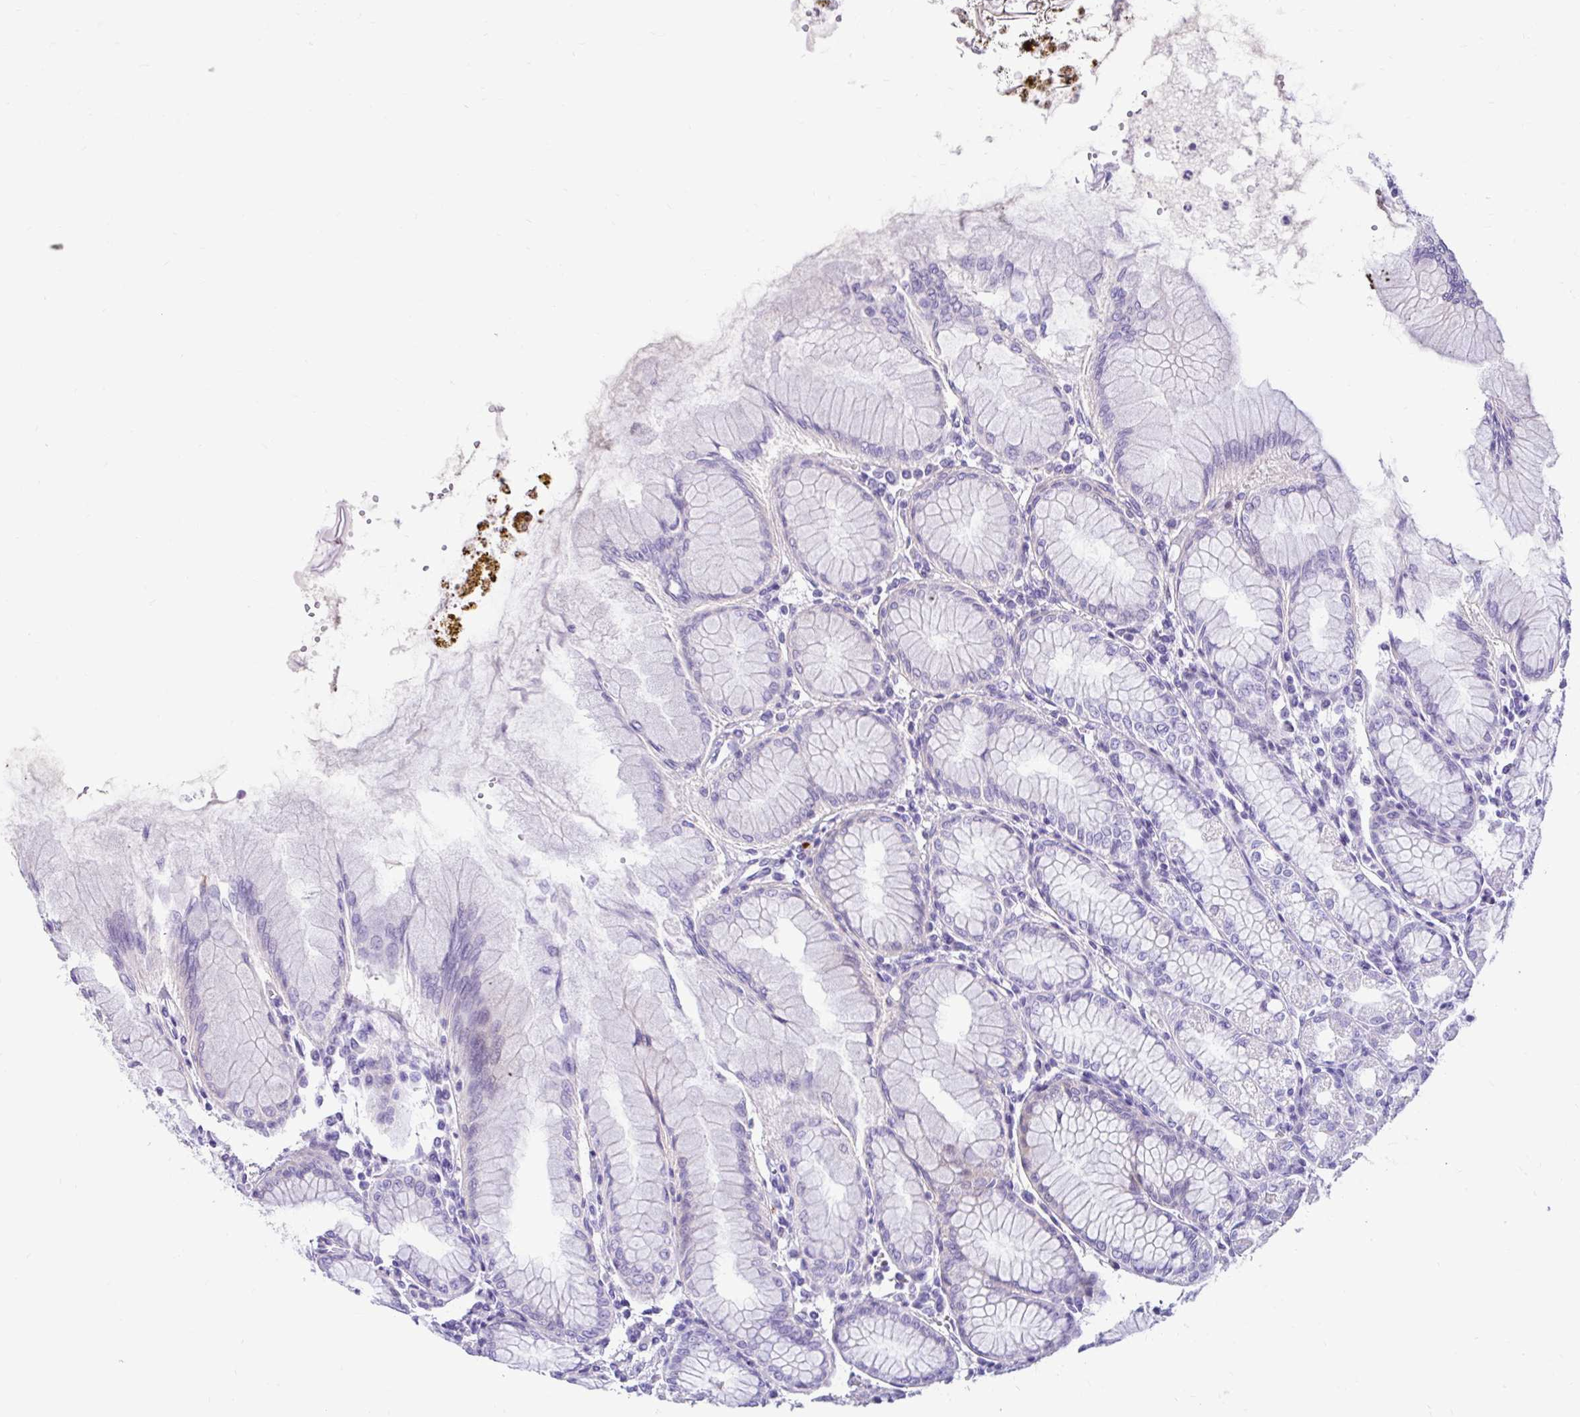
{"staining": {"intensity": "weak", "quantity": "<25%", "location": "cytoplasmic/membranous,nuclear"}, "tissue": "stomach", "cell_type": "Glandular cells", "image_type": "normal", "snomed": [{"axis": "morphology", "description": "Normal tissue, NOS"}, {"axis": "topography", "description": "Stomach"}], "caption": "The IHC histopathology image has no significant expression in glandular cells of stomach. (DAB (3,3'-diaminobenzidine) immunohistochemistry (IHC) with hematoxylin counter stain).", "gene": "NHLH2", "patient": {"sex": "female", "age": 57}}